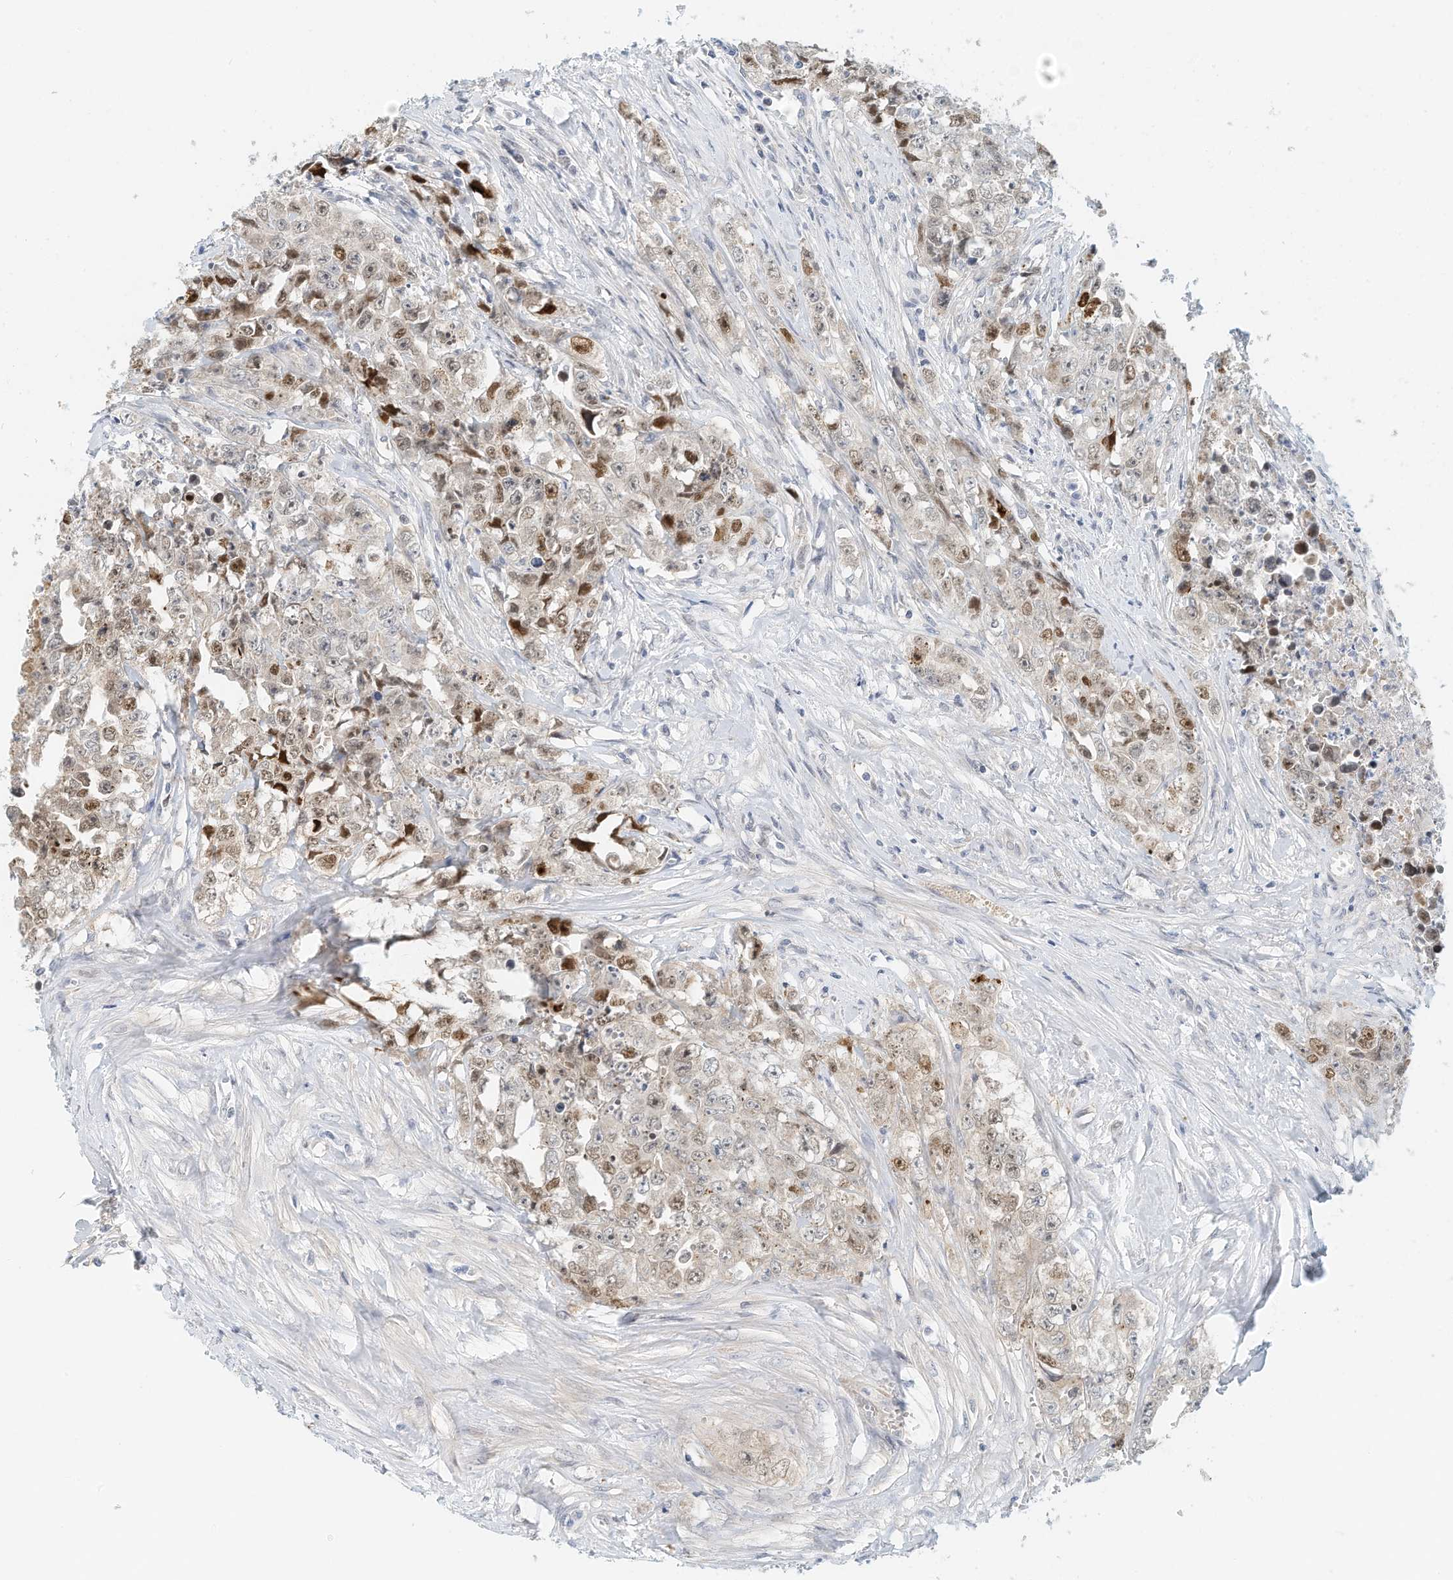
{"staining": {"intensity": "moderate", "quantity": "25%-75%", "location": "nuclear"}, "tissue": "testis cancer", "cell_type": "Tumor cells", "image_type": "cancer", "snomed": [{"axis": "morphology", "description": "Seminoma, NOS"}, {"axis": "morphology", "description": "Carcinoma, Embryonal, NOS"}, {"axis": "topography", "description": "Testis"}], "caption": "Brown immunohistochemical staining in testis cancer reveals moderate nuclear expression in approximately 25%-75% of tumor cells.", "gene": "ARHGAP28", "patient": {"sex": "male", "age": 43}}